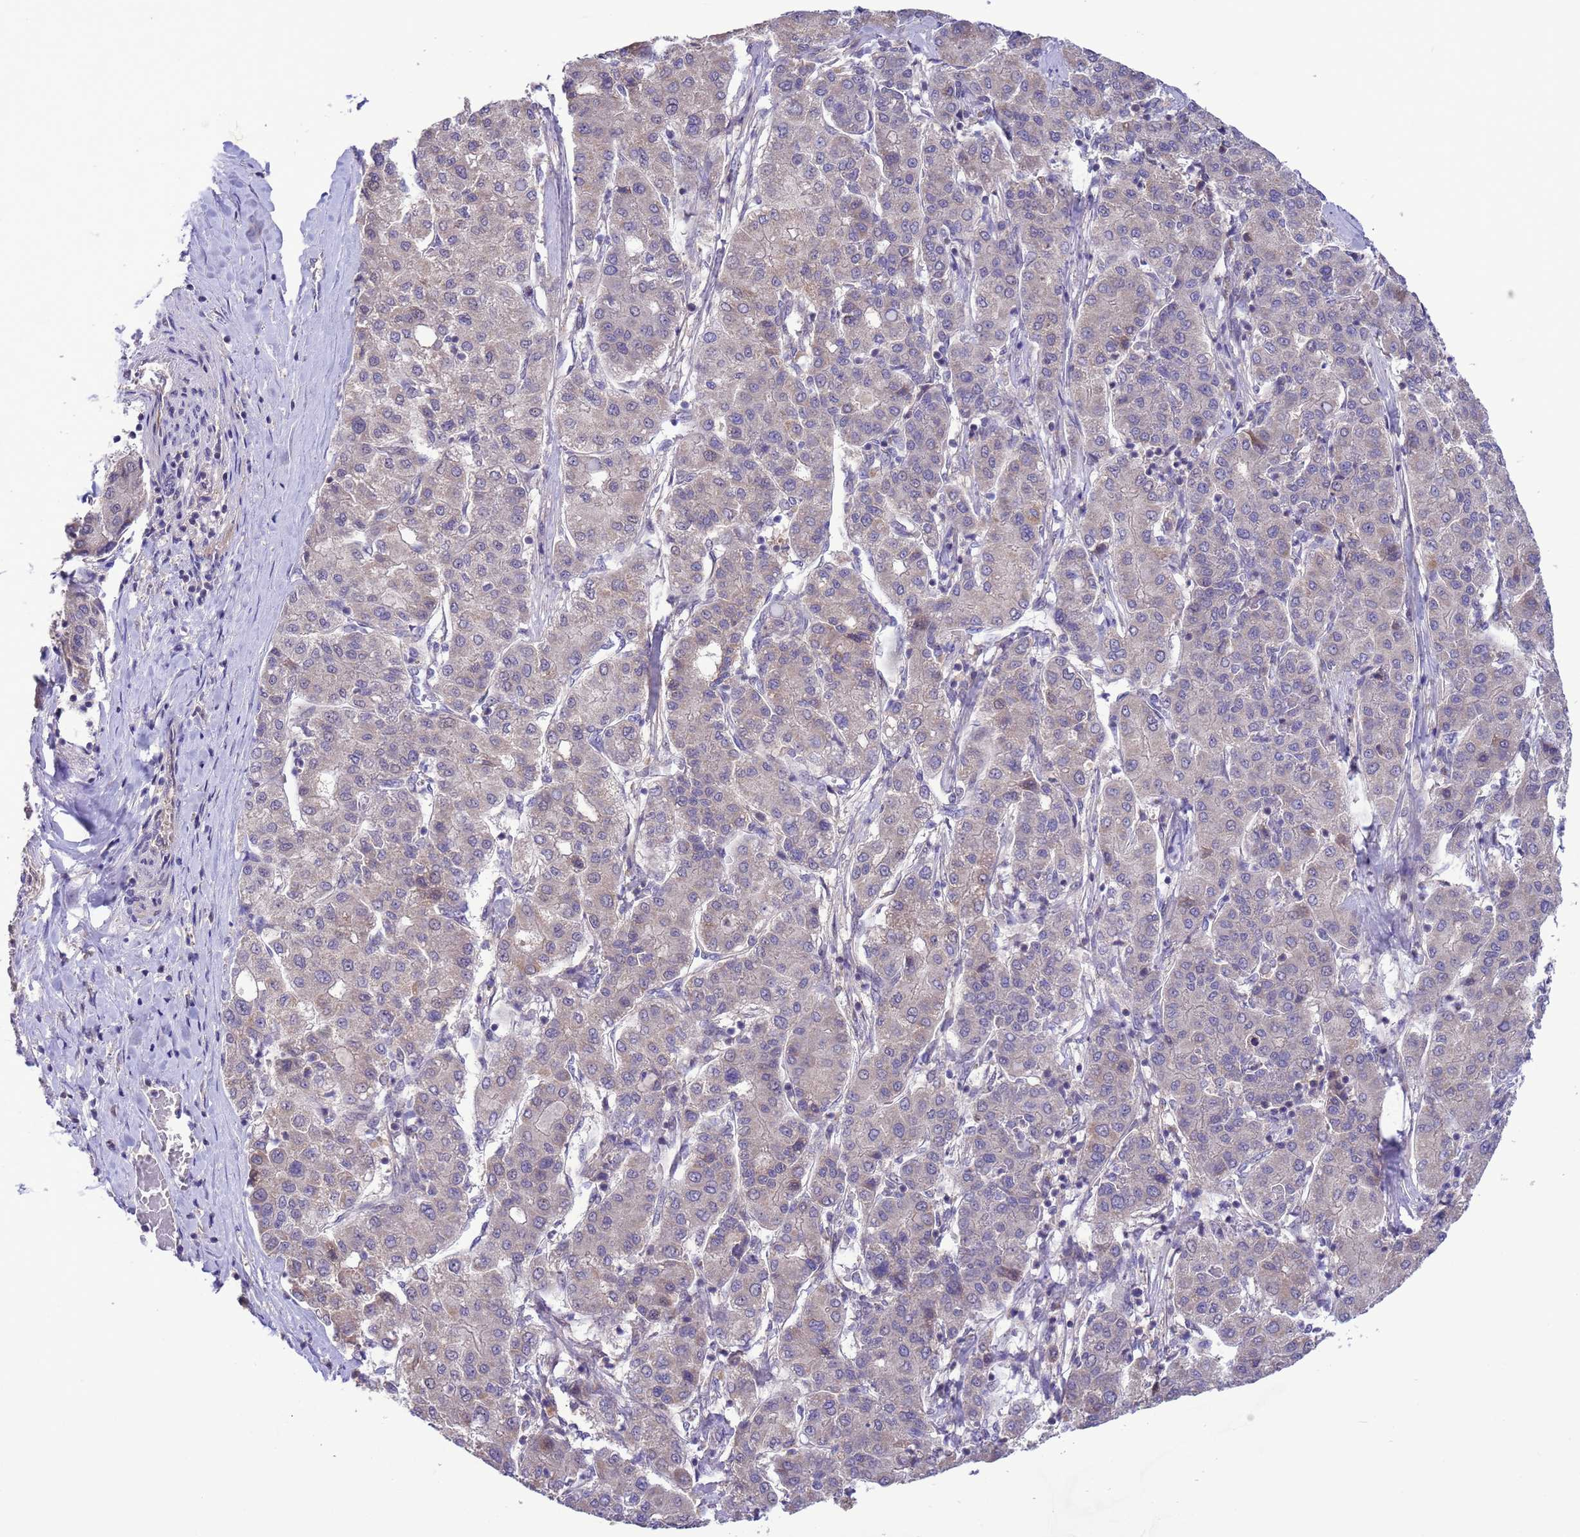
{"staining": {"intensity": "negative", "quantity": "none", "location": "none"}, "tissue": "liver cancer", "cell_type": "Tumor cells", "image_type": "cancer", "snomed": [{"axis": "morphology", "description": "Carcinoma, Hepatocellular, NOS"}, {"axis": "topography", "description": "Liver"}], "caption": "Tumor cells show no significant protein expression in hepatocellular carcinoma (liver). (DAB IHC visualized using brightfield microscopy, high magnification).", "gene": "GJA10", "patient": {"sex": "male", "age": 65}}